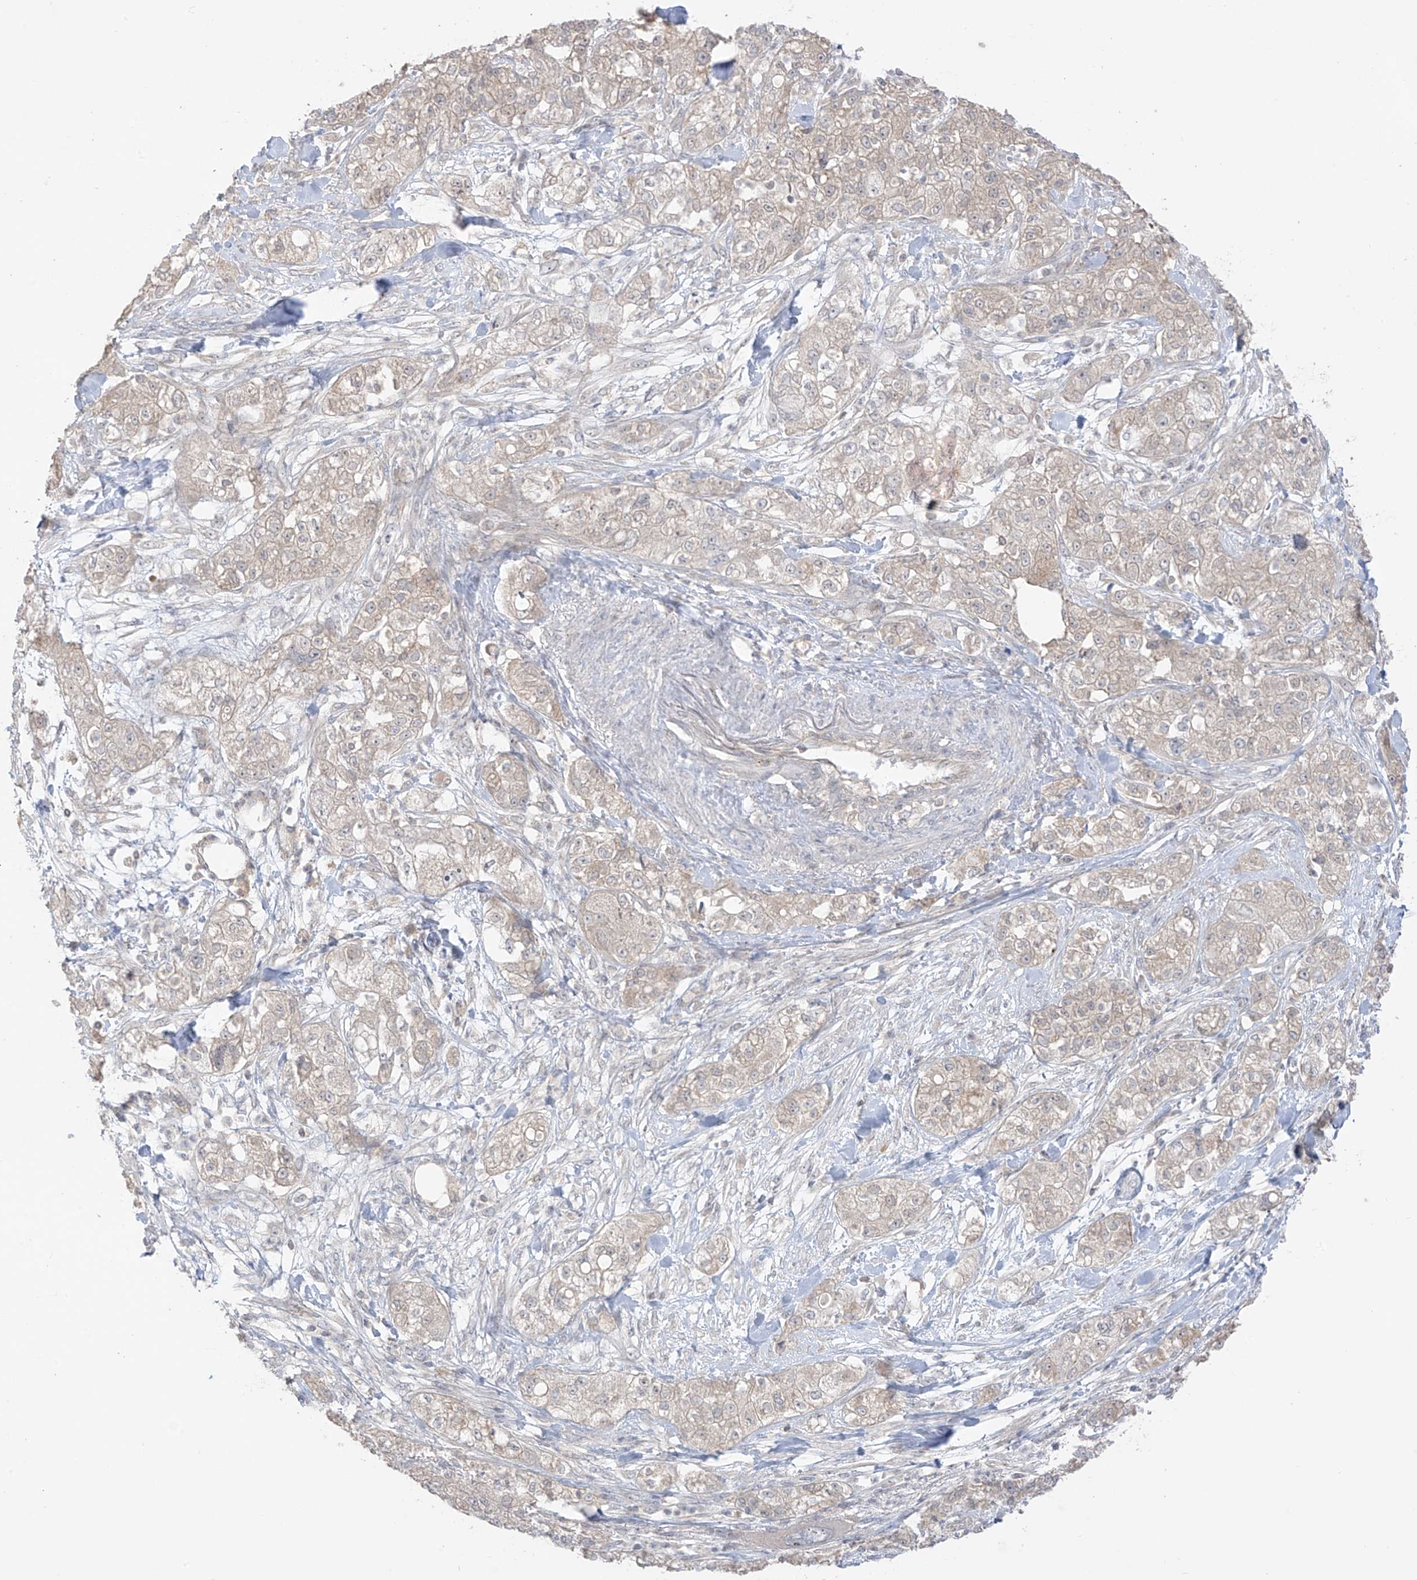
{"staining": {"intensity": "negative", "quantity": "none", "location": "none"}, "tissue": "pancreatic cancer", "cell_type": "Tumor cells", "image_type": "cancer", "snomed": [{"axis": "morphology", "description": "Adenocarcinoma, NOS"}, {"axis": "topography", "description": "Pancreas"}], "caption": "Pancreatic cancer was stained to show a protein in brown. There is no significant positivity in tumor cells.", "gene": "ANGEL2", "patient": {"sex": "female", "age": 78}}